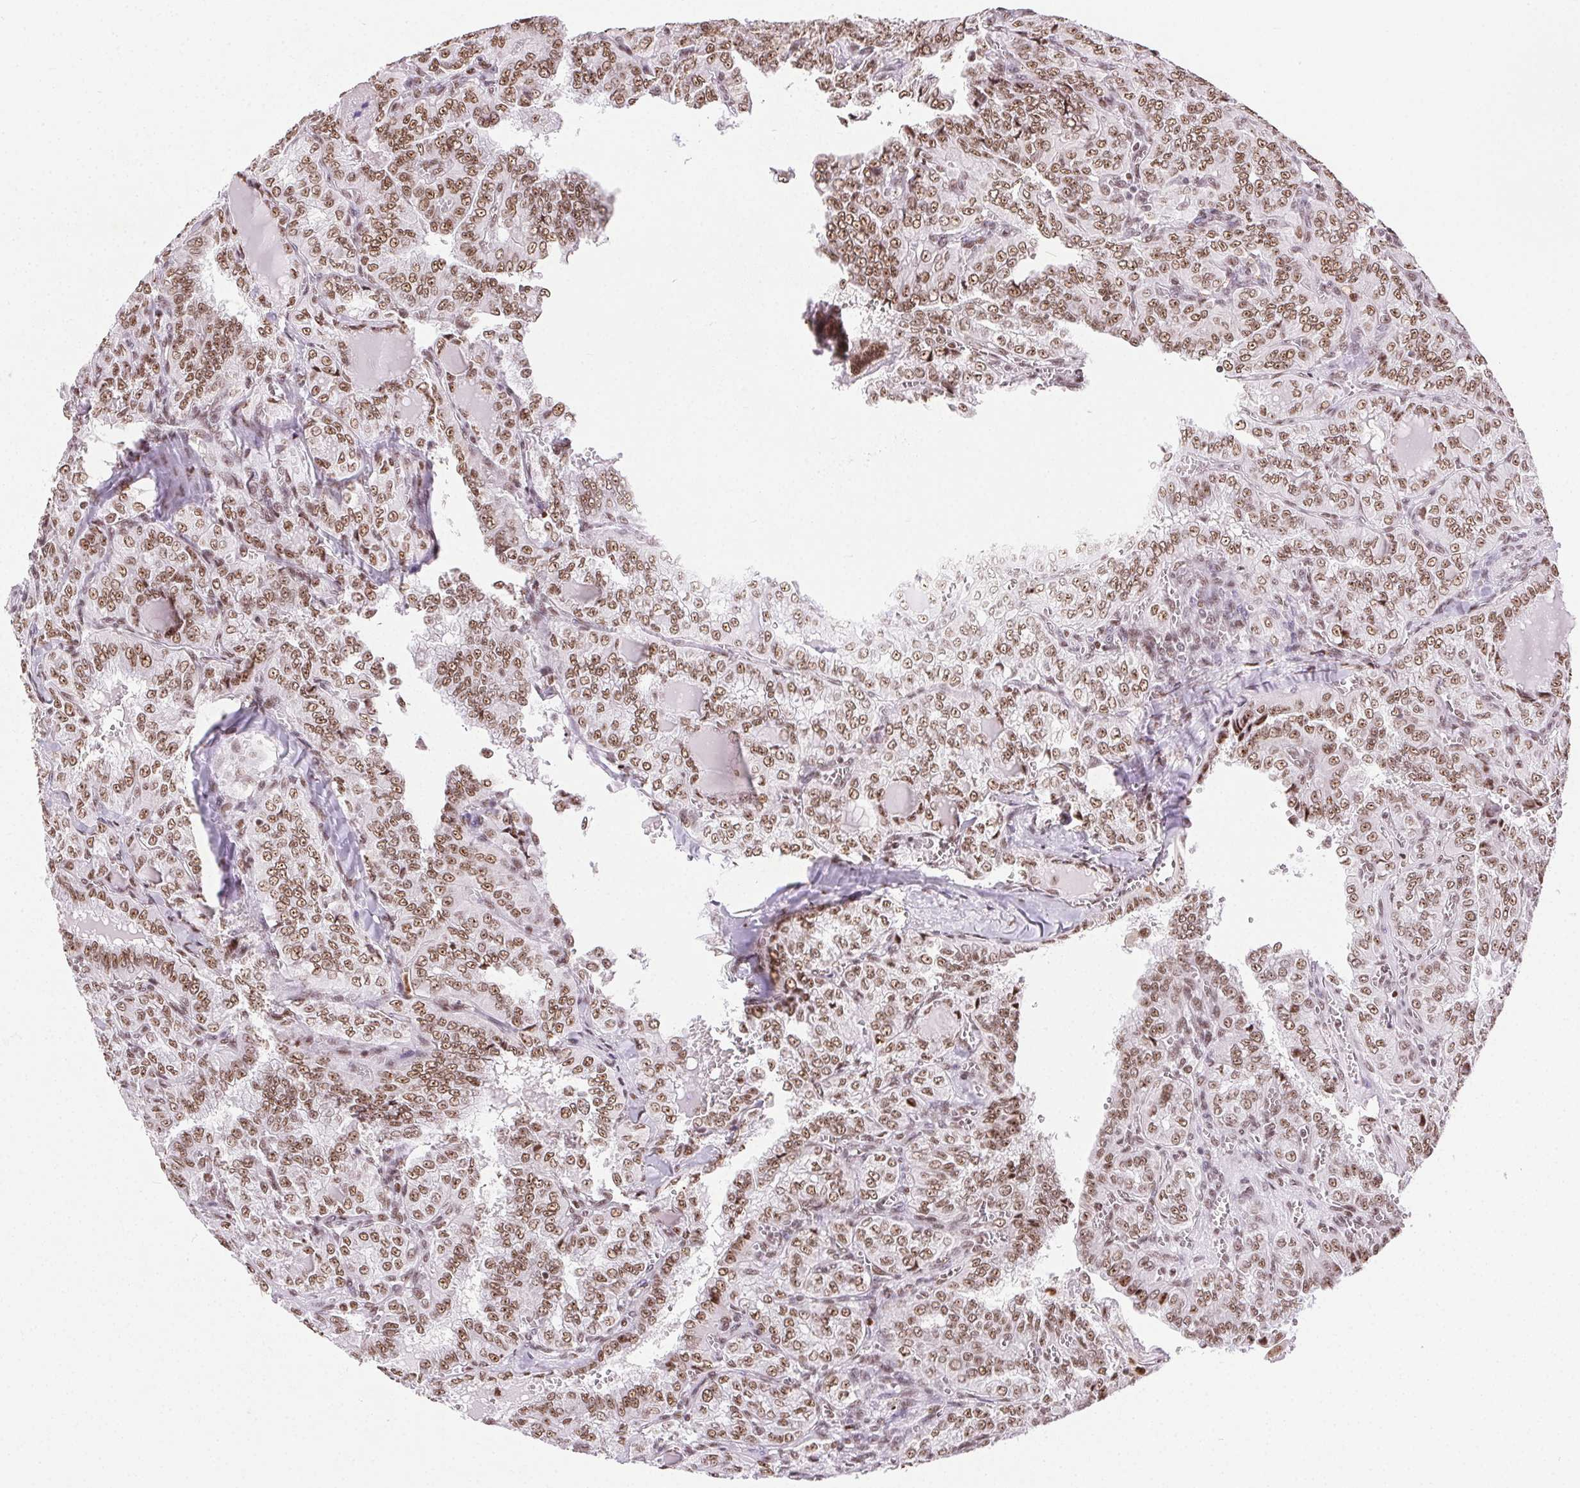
{"staining": {"intensity": "moderate", "quantity": ">75%", "location": "nuclear"}, "tissue": "thyroid cancer", "cell_type": "Tumor cells", "image_type": "cancer", "snomed": [{"axis": "morphology", "description": "Papillary adenocarcinoma, NOS"}, {"axis": "topography", "description": "Thyroid gland"}], "caption": "A medium amount of moderate nuclear positivity is present in approximately >75% of tumor cells in thyroid cancer tissue.", "gene": "TRA2B", "patient": {"sex": "female", "age": 41}}